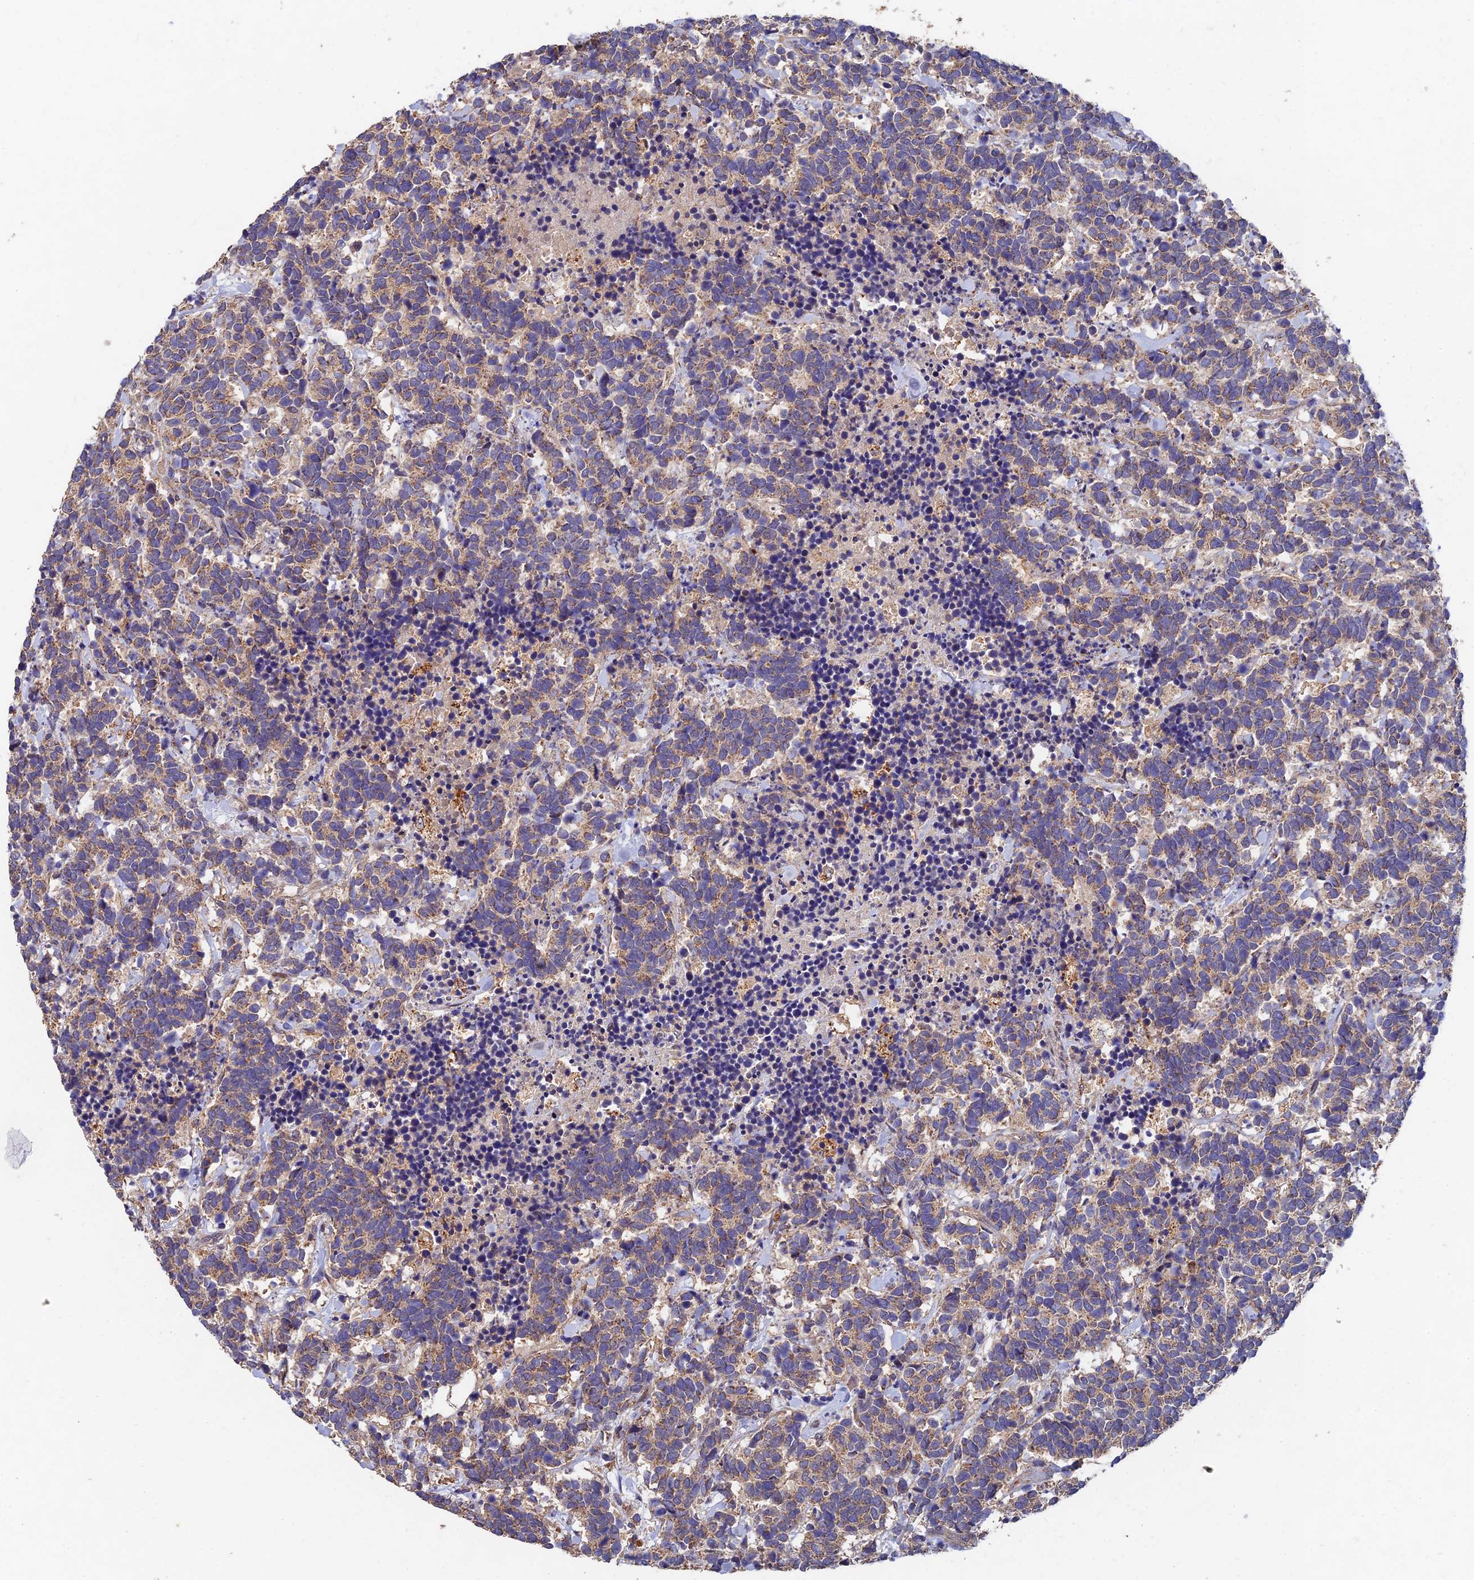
{"staining": {"intensity": "weak", "quantity": ">75%", "location": "cytoplasmic/membranous"}, "tissue": "carcinoid", "cell_type": "Tumor cells", "image_type": "cancer", "snomed": [{"axis": "morphology", "description": "Carcinoma, NOS"}, {"axis": "morphology", "description": "Carcinoid, malignant, NOS"}, {"axis": "topography", "description": "Prostate"}], "caption": "Weak cytoplasmic/membranous staining is appreciated in about >75% of tumor cells in carcinoid.", "gene": "SLC38A11", "patient": {"sex": "male", "age": 57}}